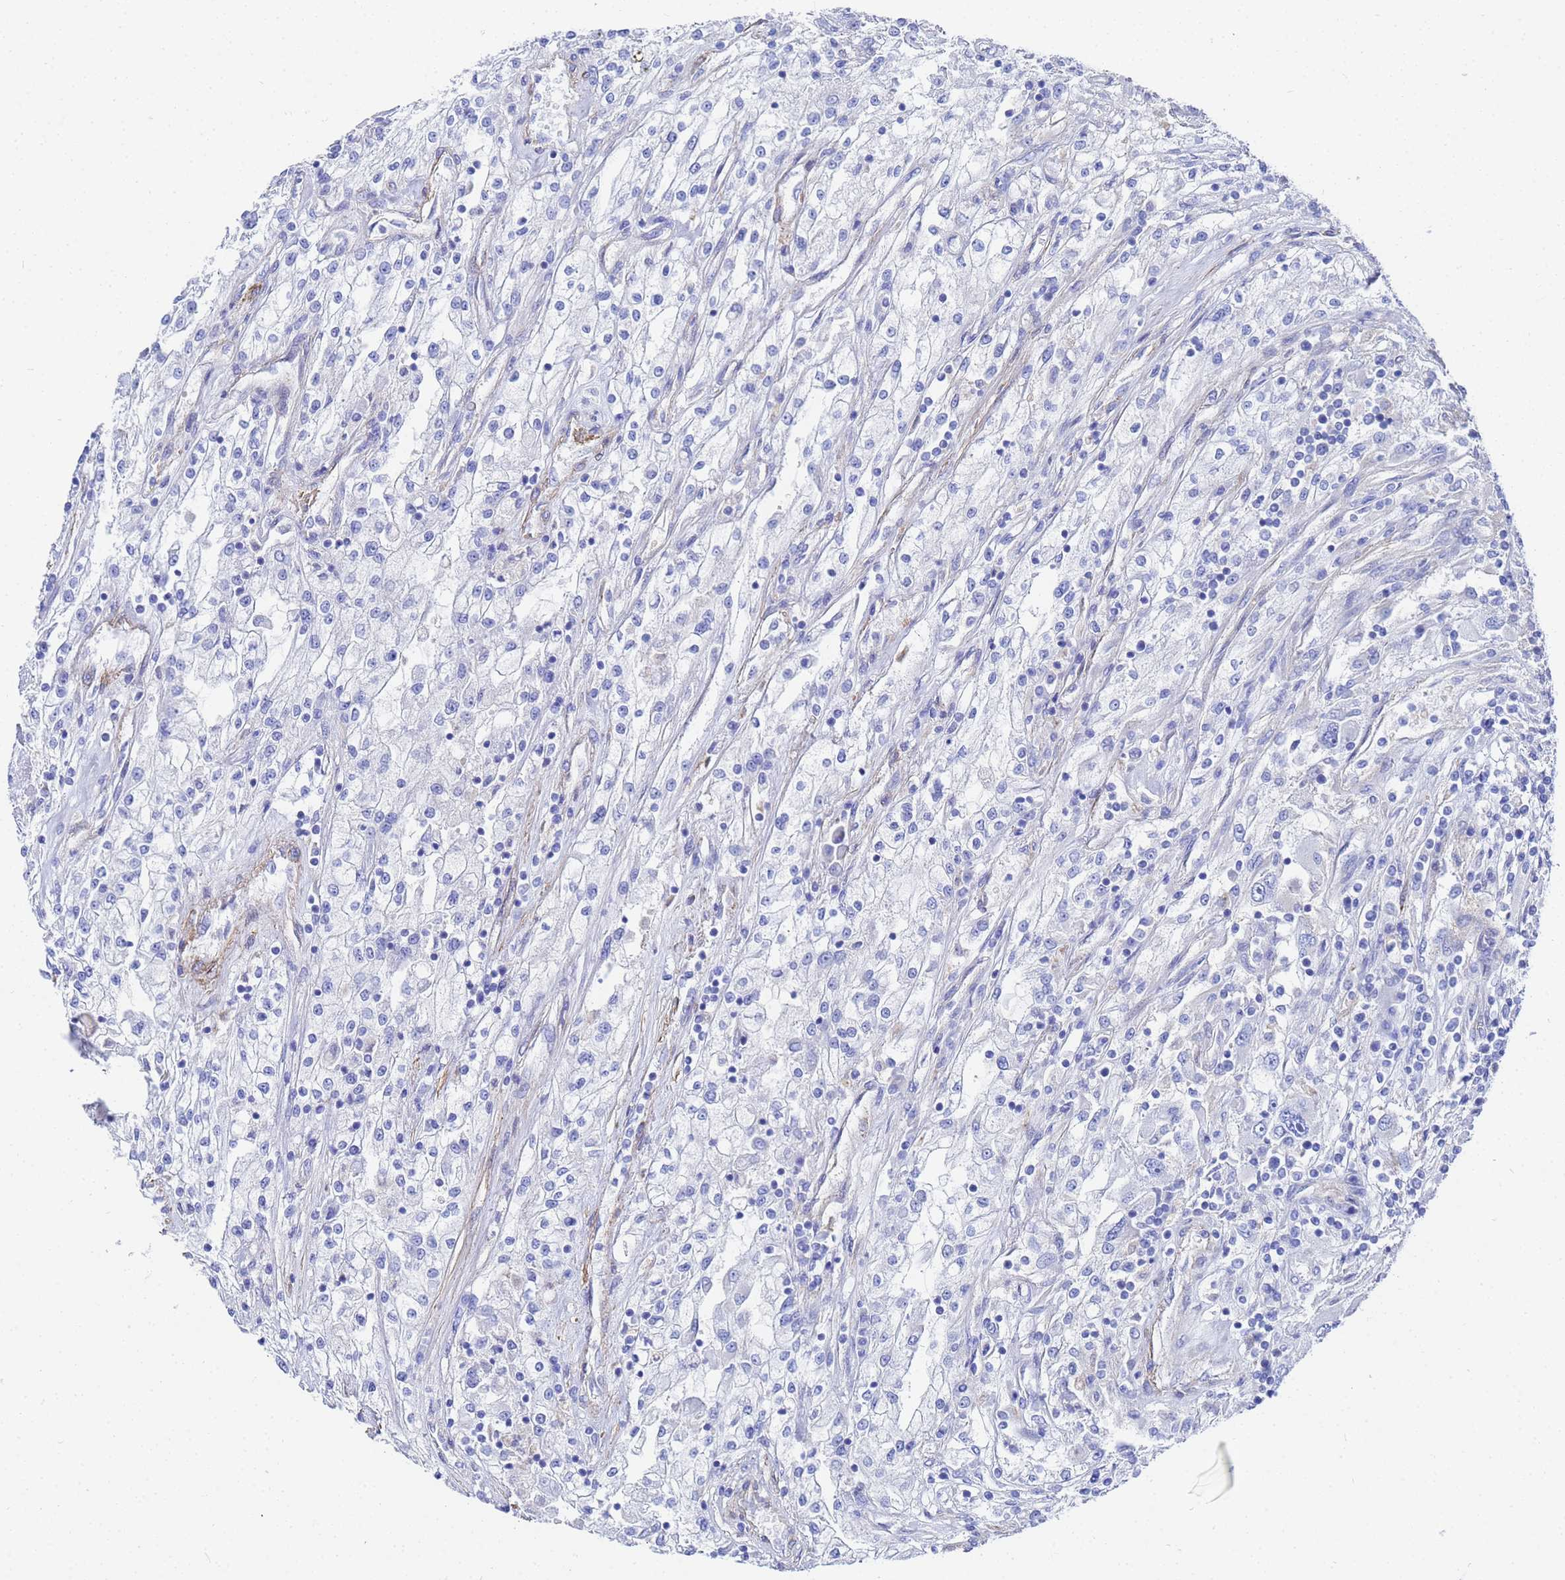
{"staining": {"intensity": "negative", "quantity": "none", "location": "none"}, "tissue": "renal cancer", "cell_type": "Tumor cells", "image_type": "cancer", "snomed": [{"axis": "morphology", "description": "Adenocarcinoma, NOS"}, {"axis": "topography", "description": "Kidney"}], "caption": "Tumor cells show no significant protein expression in renal cancer.", "gene": "RAB39B", "patient": {"sex": "female", "age": 52}}